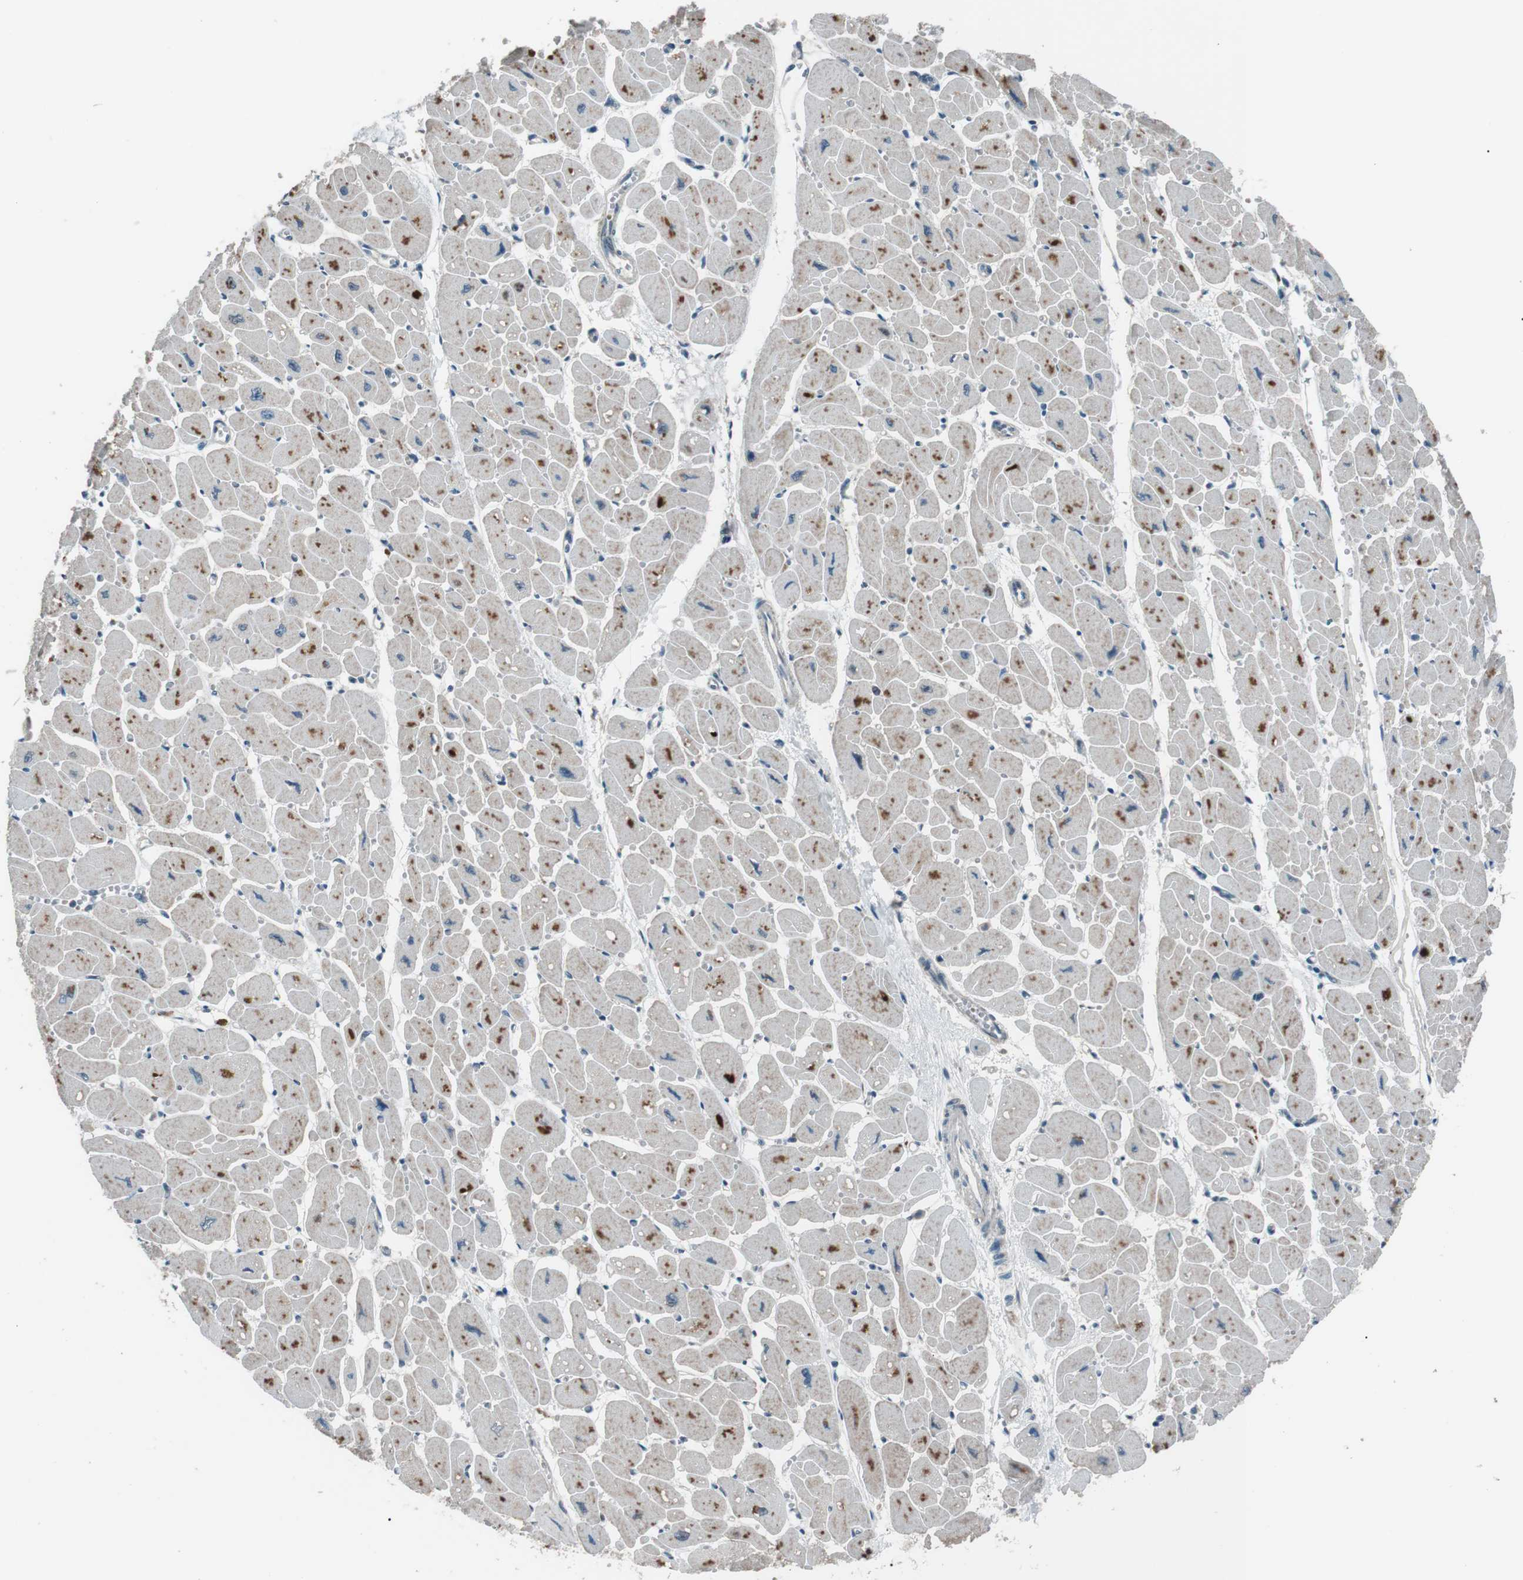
{"staining": {"intensity": "weak", "quantity": ">75%", "location": "cytoplasmic/membranous"}, "tissue": "heart muscle", "cell_type": "Cardiomyocytes", "image_type": "normal", "snomed": [{"axis": "morphology", "description": "Normal tissue, NOS"}, {"axis": "topography", "description": "Heart"}], "caption": "The photomicrograph demonstrates immunohistochemical staining of normal heart muscle. There is weak cytoplasmic/membranous staining is present in approximately >75% of cardiomyocytes.", "gene": "LRIG2", "patient": {"sex": "female", "age": 54}}